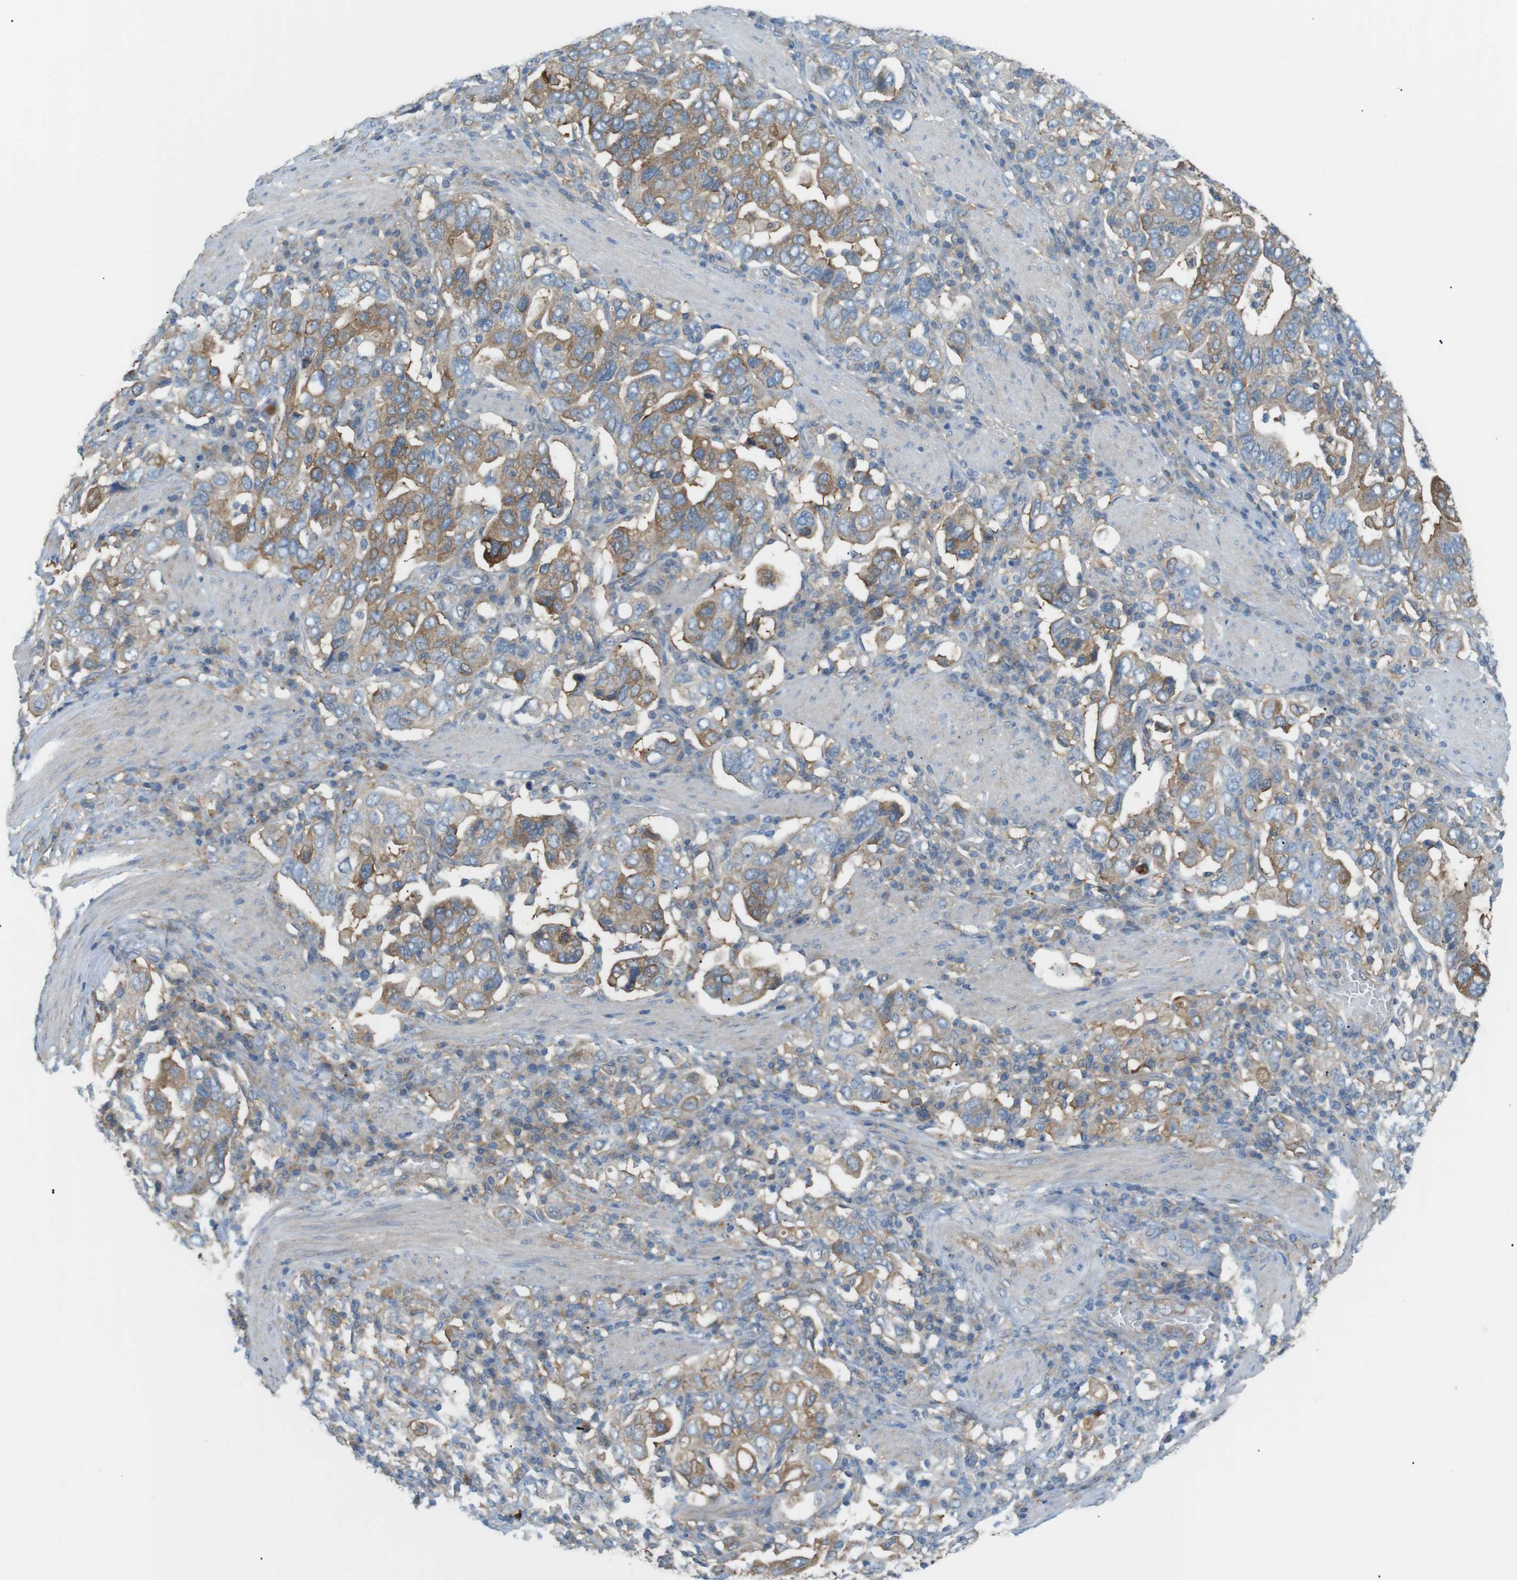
{"staining": {"intensity": "moderate", "quantity": ">75%", "location": "cytoplasmic/membranous"}, "tissue": "stomach cancer", "cell_type": "Tumor cells", "image_type": "cancer", "snomed": [{"axis": "morphology", "description": "Adenocarcinoma, NOS"}, {"axis": "topography", "description": "Stomach, upper"}], "caption": "Stomach cancer stained with a brown dye reveals moderate cytoplasmic/membranous positive staining in about >75% of tumor cells.", "gene": "PEPD", "patient": {"sex": "male", "age": 62}}